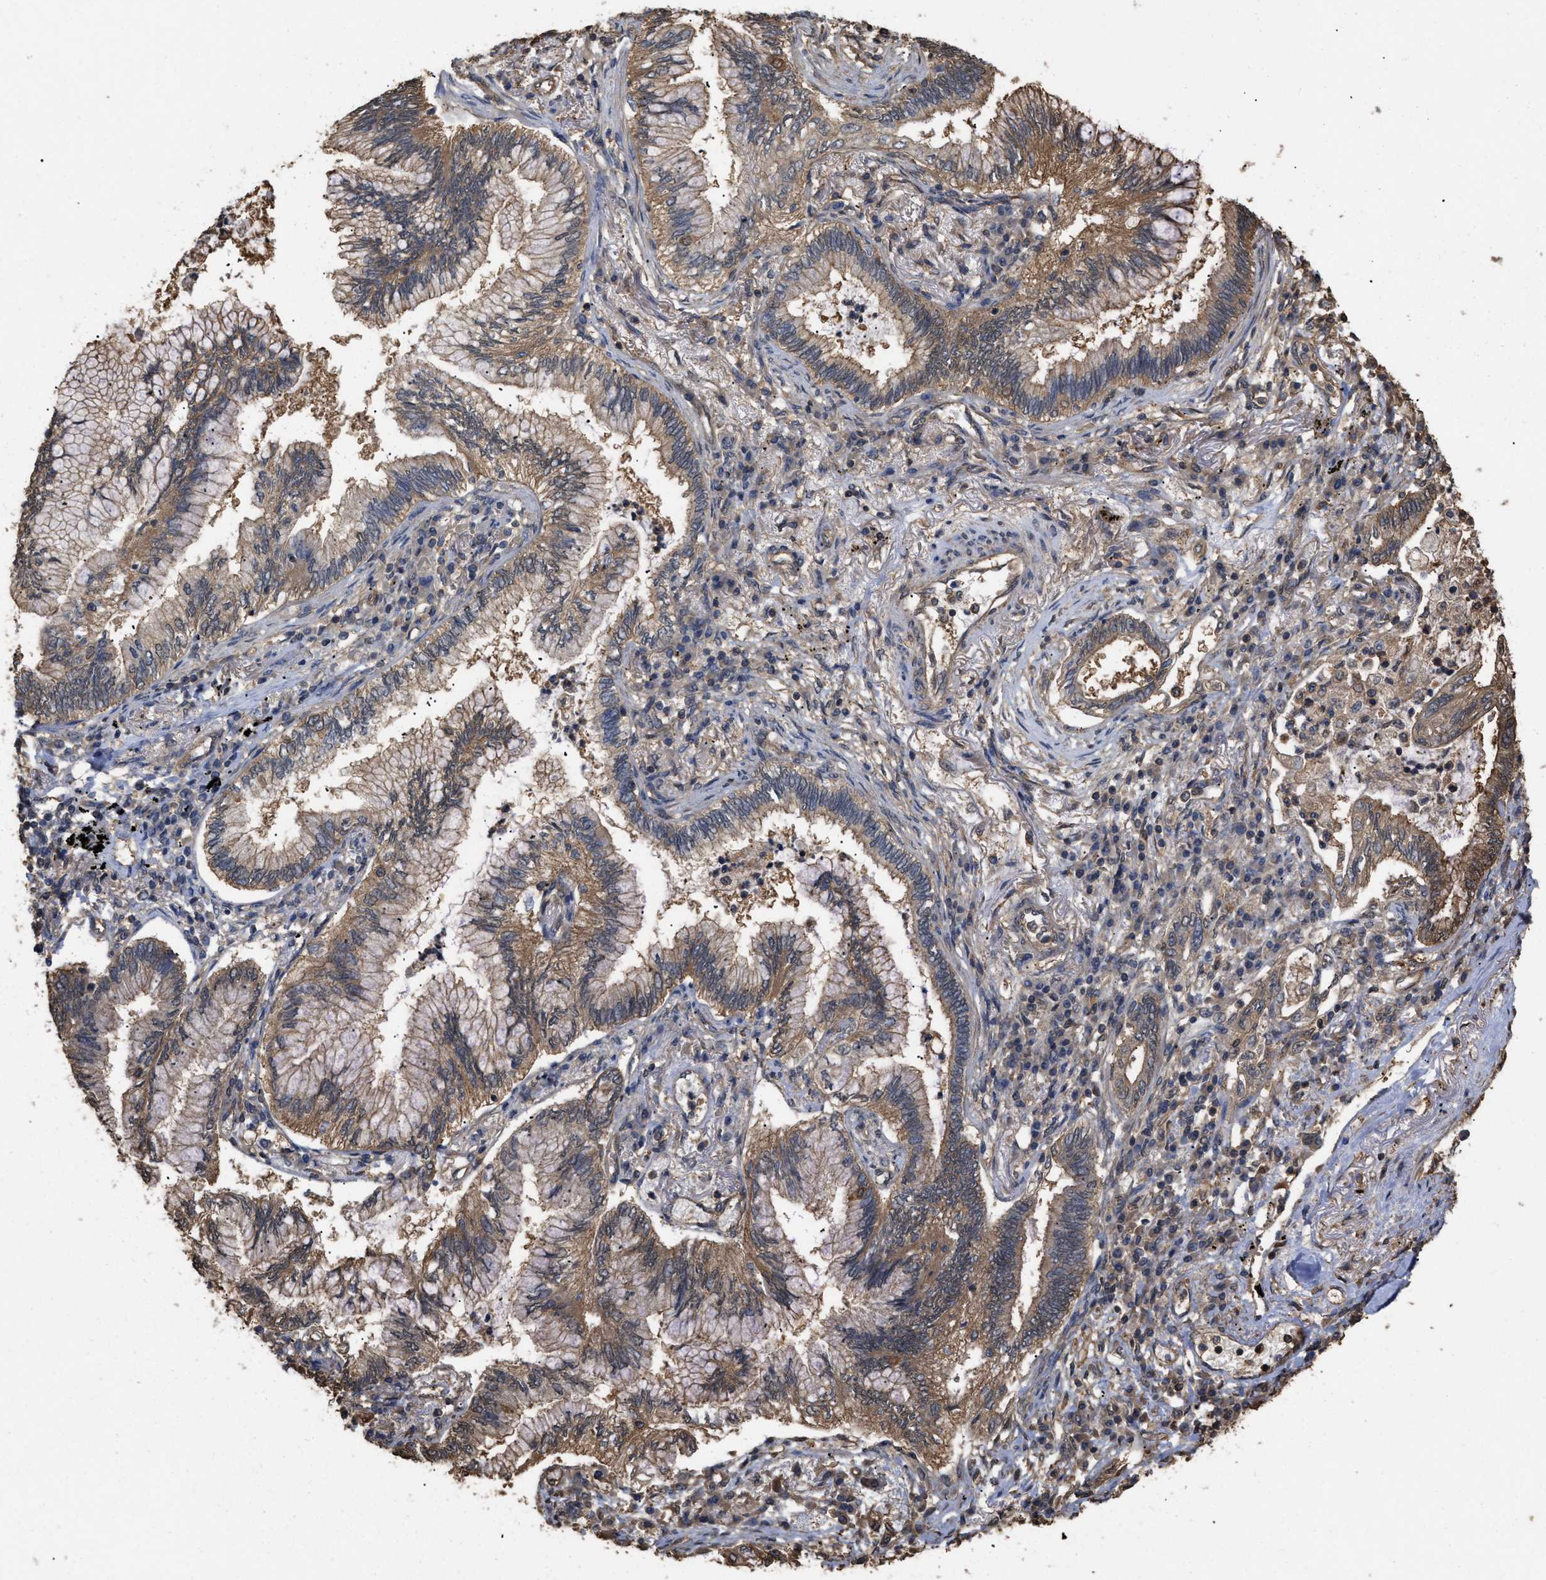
{"staining": {"intensity": "moderate", "quantity": ">75%", "location": "cytoplasmic/membranous"}, "tissue": "lung cancer", "cell_type": "Tumor cells", "image_type": "cancer", "snomed": [{"axis": "morphology", "description": "Normal tissue, NOS"}, {"axis": "morphology", "description": "Adenocarcinoma, NOS"}, {"axis": "topography", "description": "Bronchus"}, {"axis": "topography", "description": "Lung"}], "caption": "Protein expression analysis of adenocarcinoma (lung) displays moderate cytoplasmic/membranous positivity in about >75% of tumor cells. (DAB = brown stain, brightfield microscopy at high magnification).", "gene": "CALM1", "patient": {"sex": "female", "age": 70}}